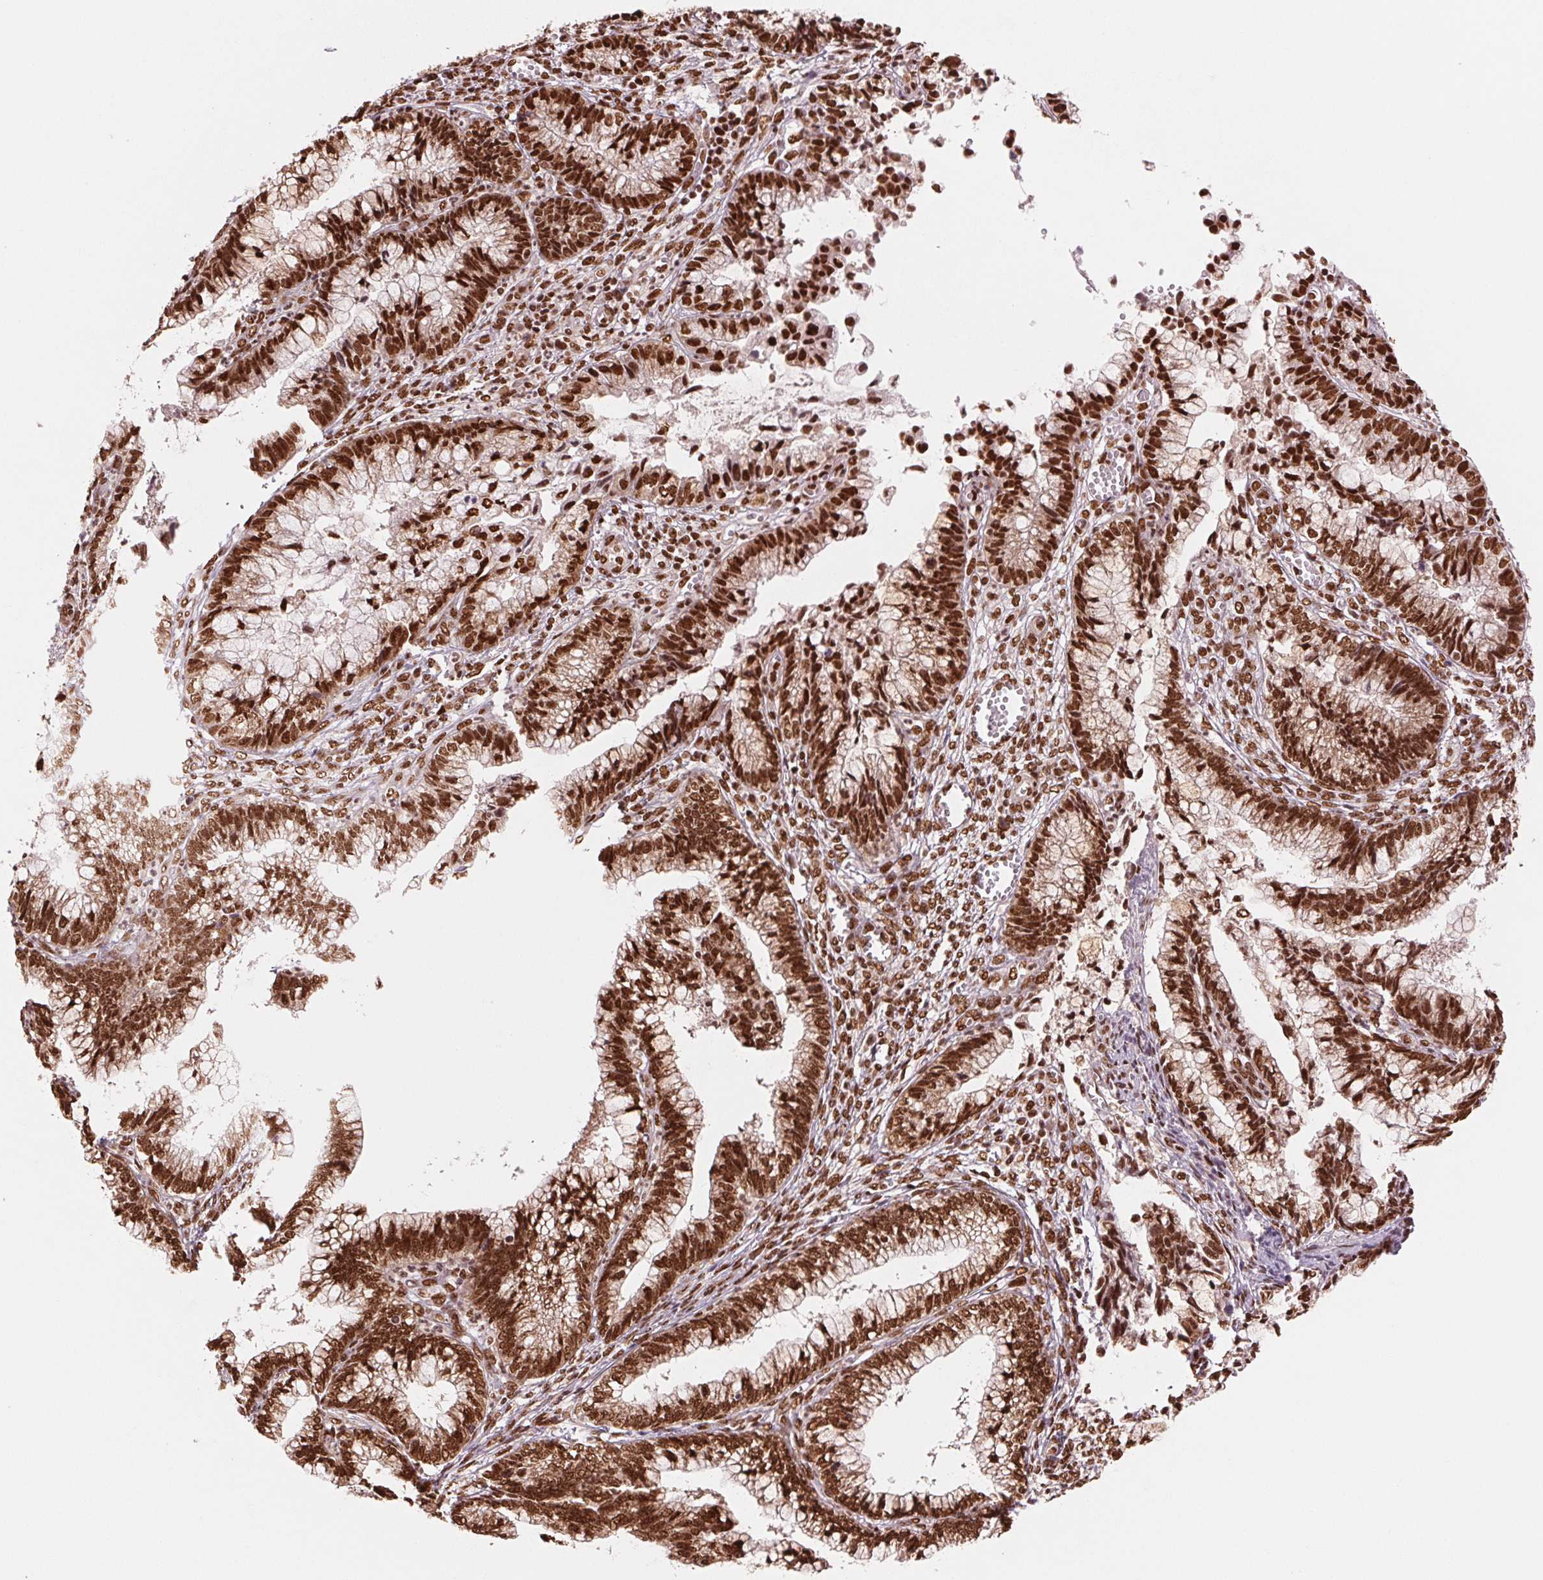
{"staining": {"intensity": "strong", "quantity": ">75%", "location": "nuclear"}, "tissue": "cervical cancer", "cell_type": "Tumor cells", "image_type": "cancer", "snomed": [{"axis": "morphology", "description": "Adenocarcinoma, NOS"}, {"axis": "topography", "description": "Cervix"}], "caption": "Cervical cancer stained with DAB (3,3'-diaminobenzidine) immunohistochemistry (IHC) demonstrates high levels of strong nuclear positivity in about >75% of tumor cells.", "gene": "TTLL9", "patient": {"sex": "female", "age": 44}}